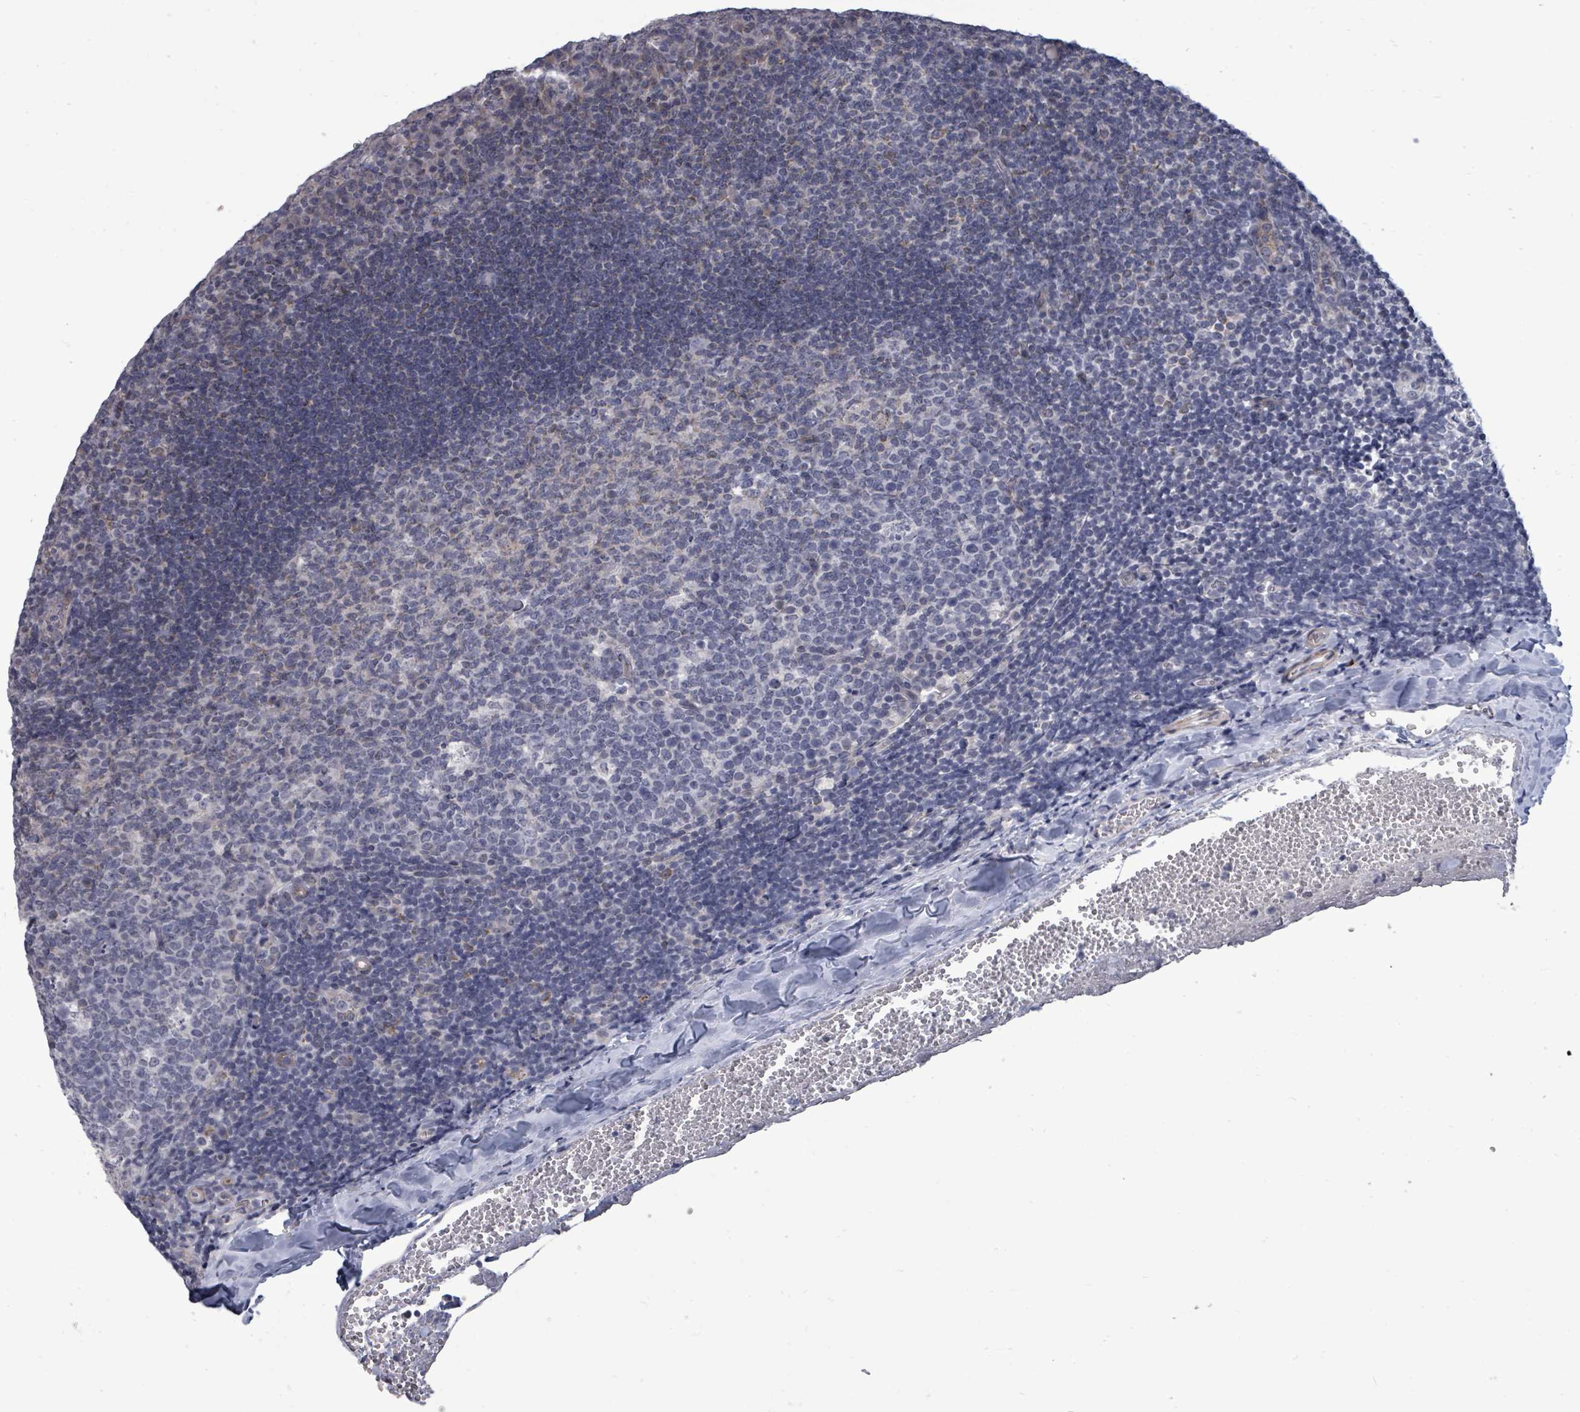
{"staining": {"intensity": "negative", "quantity": "none", "location": "none"}, "tissue": "tonsil", "cell_type": "Germinal center cells", "image_type": "normal", "snomed": [{"axis": "morphology", "description": "Normal tissue, NOS"}, {"axis": "topography", "description": "Tonsil"}], "caption": "Unremarkable tonsil was stained to show a protein in brown. There is no significant positivity in germinal center cells.", "gene": "PTPN20", "patient": {"sex": "male", "age": 17}}